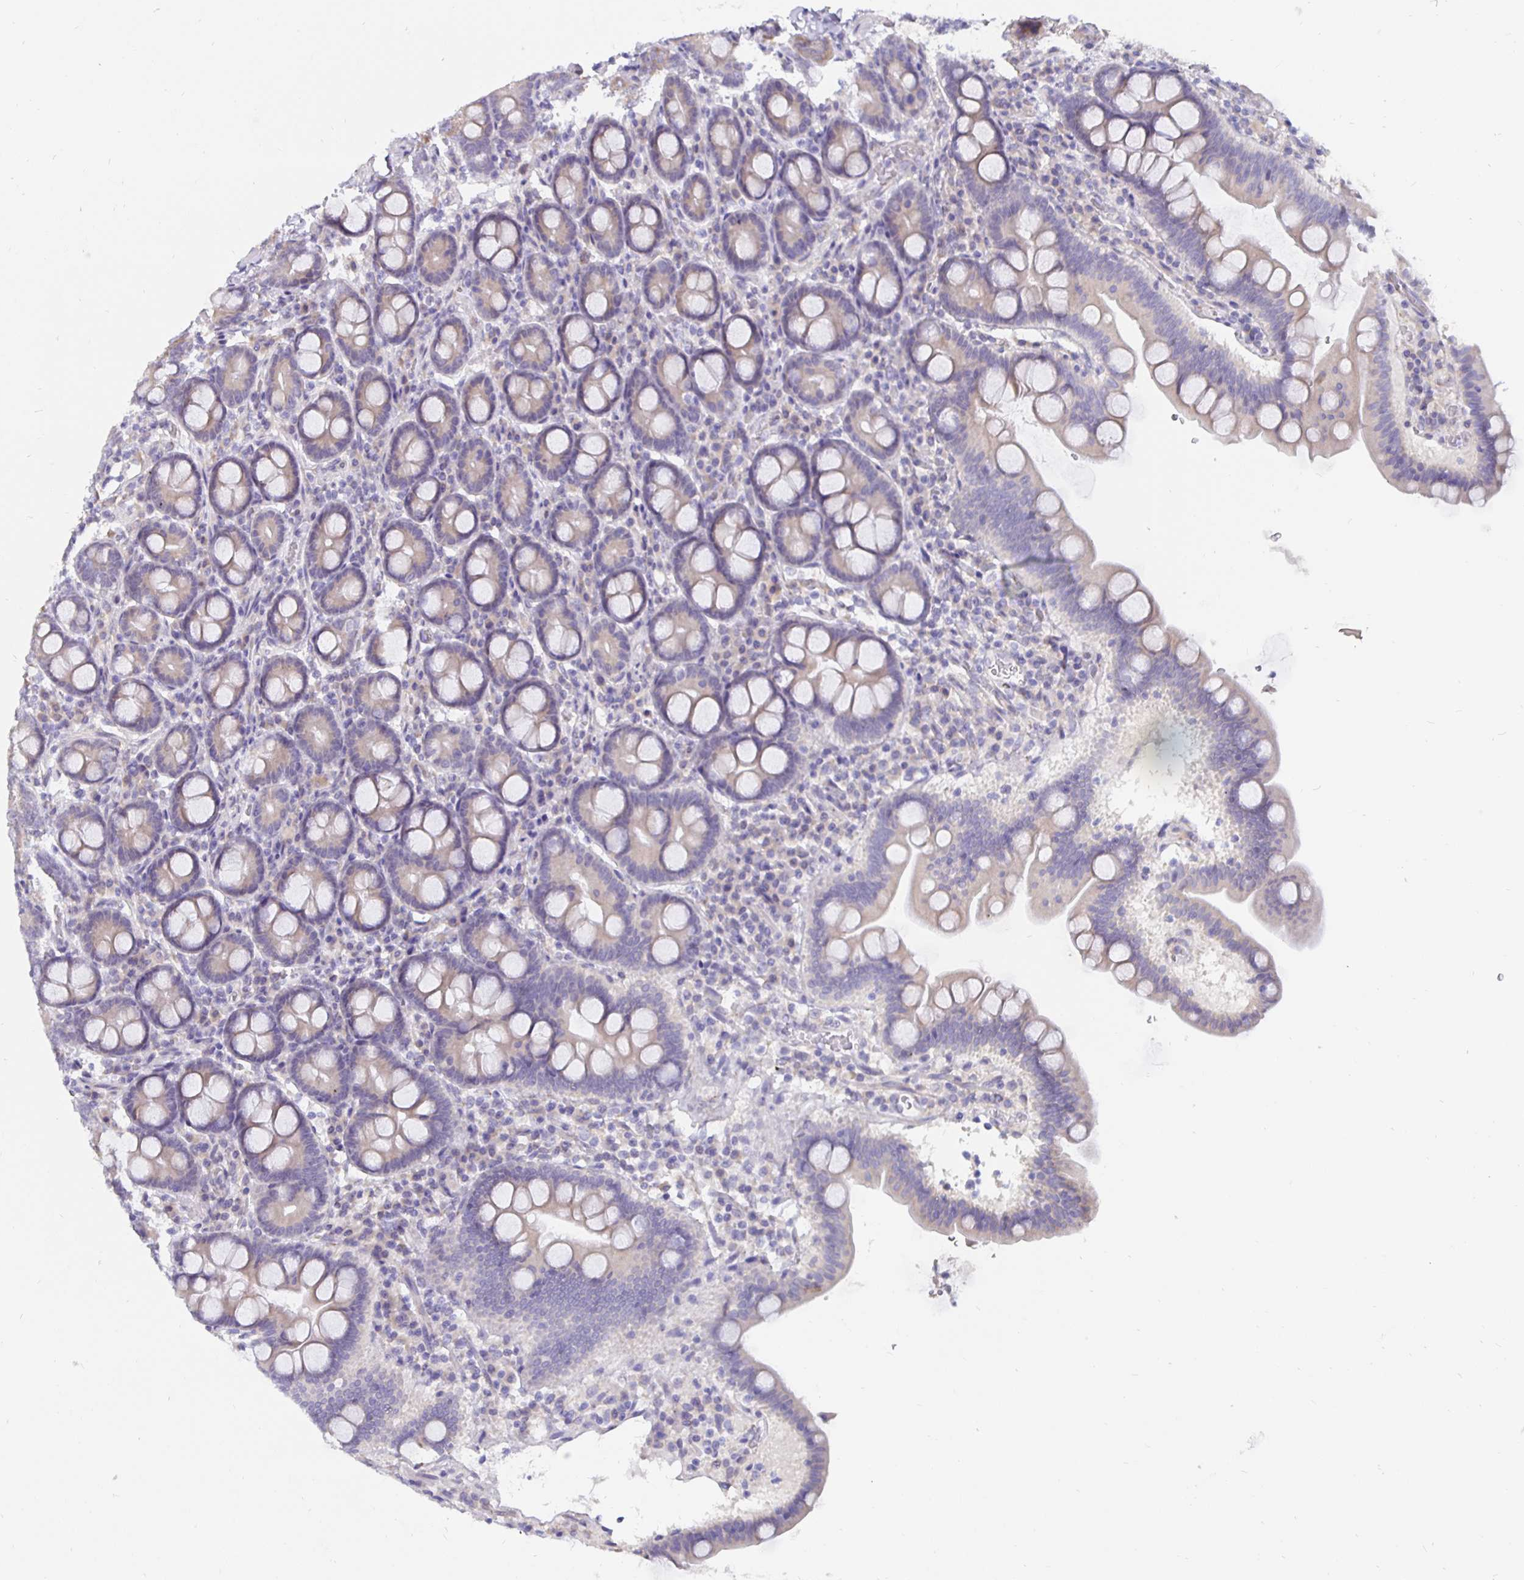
{"staining": {"intensity": "weak", "quantity": "<25%", "location": "cytoplasmic/membranous"}, "tissue": "duodenum", "cell_type": "Glandular cells", "image_type": "normal", "snomed": [{"axis": "morphology", "description": "Normal tissue, NOS"}, {"axis": "topography", "description": "Pancreas"}, {"axis": "topography", "description": "Duodenum"}], "caption": "High magnification brightfield microscopy of benign duodenum stained with DAB (3,3'-diaminobenzidine) (brown) and counterstained with hematoxylin (blue): glandular cells show no significant staining. Brightfield microscopy of immunohistochemistry (IHC) stained with DAB (brown) and hematoxylin (blue), captured at high magnification.", "gene": "DNAI2", "patient": {"sex": "male", "age": 59}}